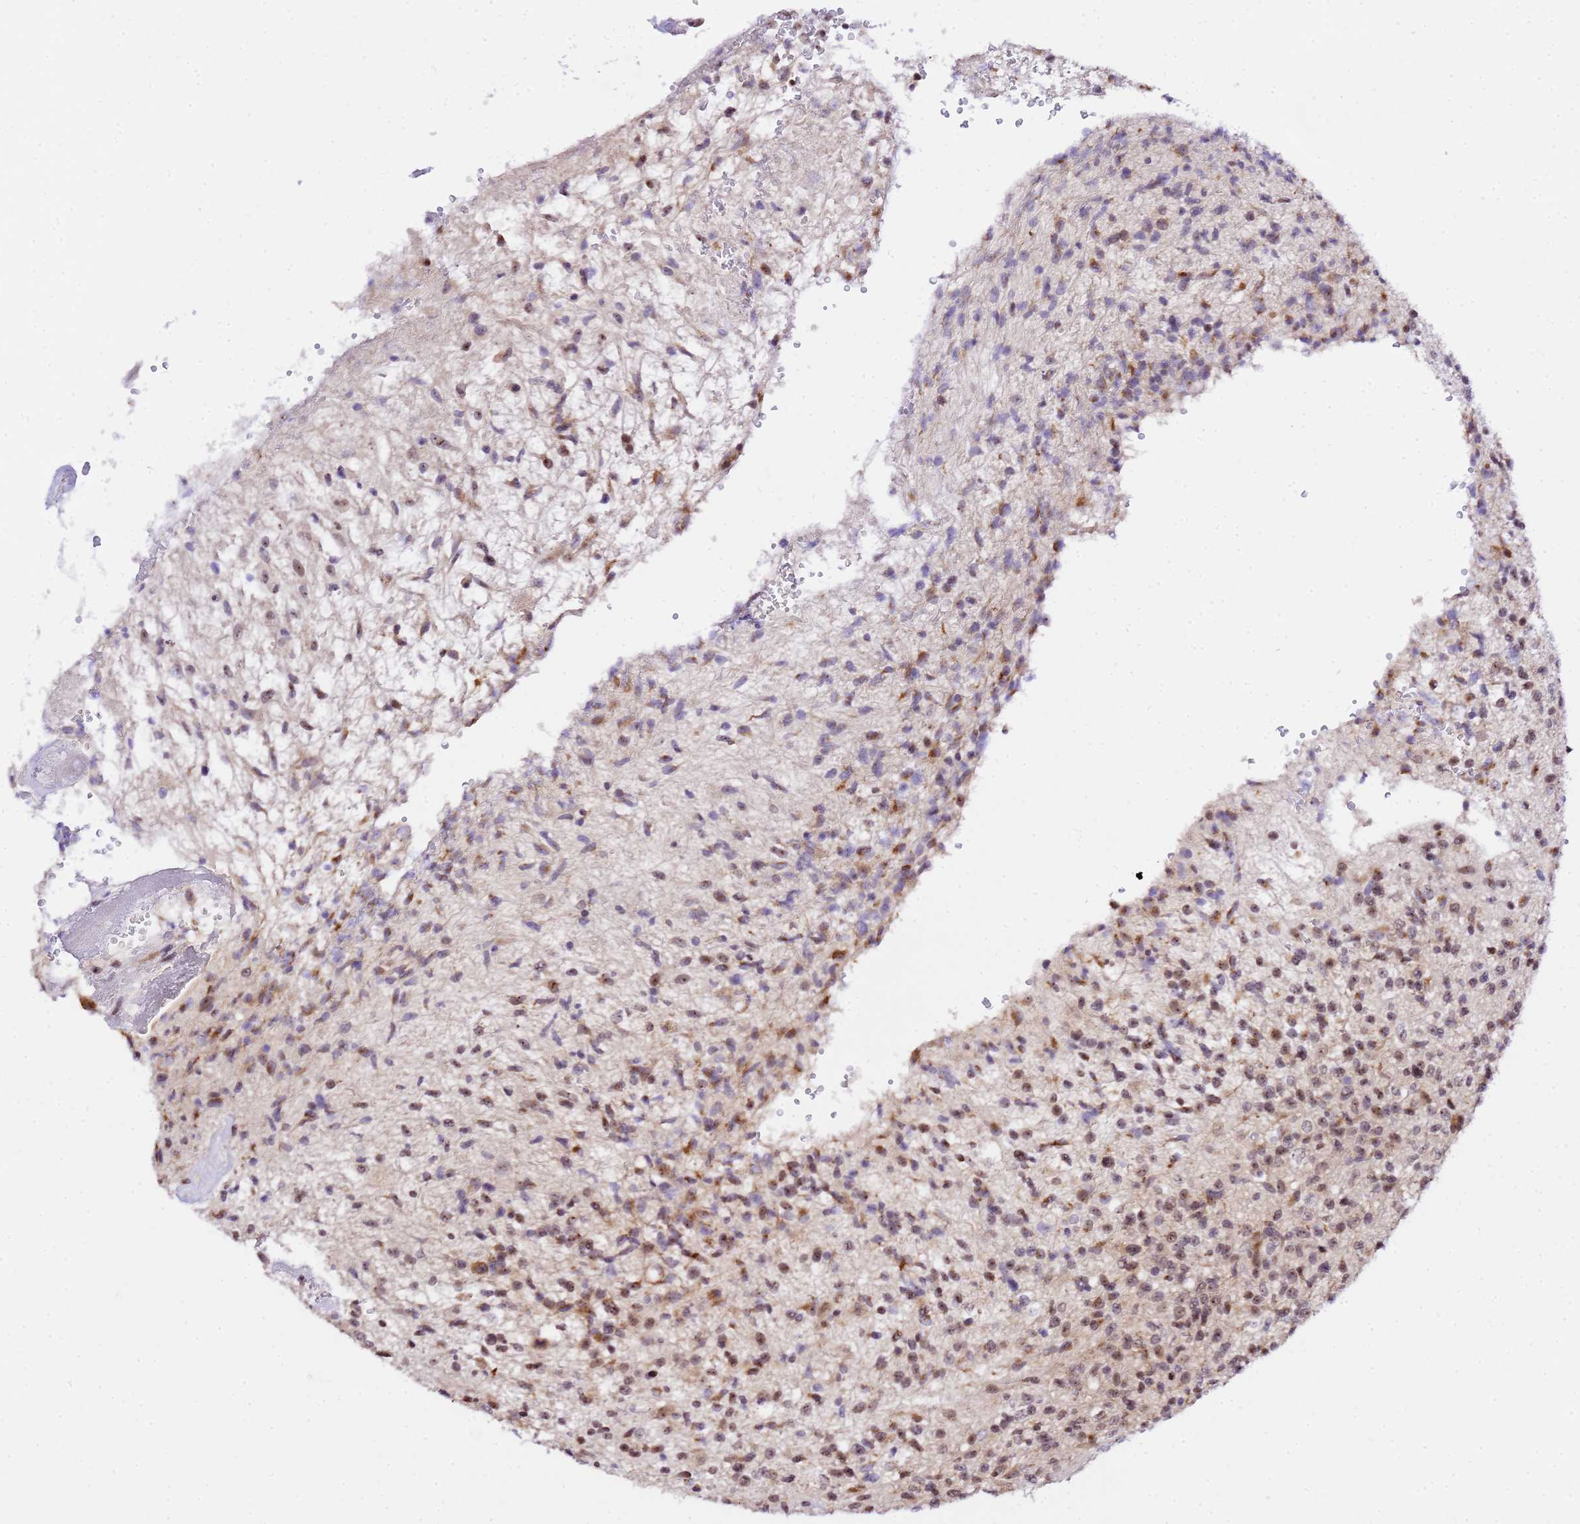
{"staining": {"intensity": "moderate", "quantity": "25%-75%", "location": "cytoplasmic/membranous,nuclear"}, "tissue": "glioma", "cell_type": "Tumor cells", "image_type": "cancer", "snomed": [{"axis": "morphology", "description": "Glioma, malignant, High grade"}, {"axis": "topography", "description": "Brain"}], "caption": "Immunohistochemistry (IHC) photomicrograph of human glioma stained for a protein (brown), which exhibits medium levels of moderate cytoplasmic/membranous and nuclear positivity in approximately 25%-75% of tumor cells.", "gene": "SLX4IP", "patient": {"sex": "male", "age": 56}}